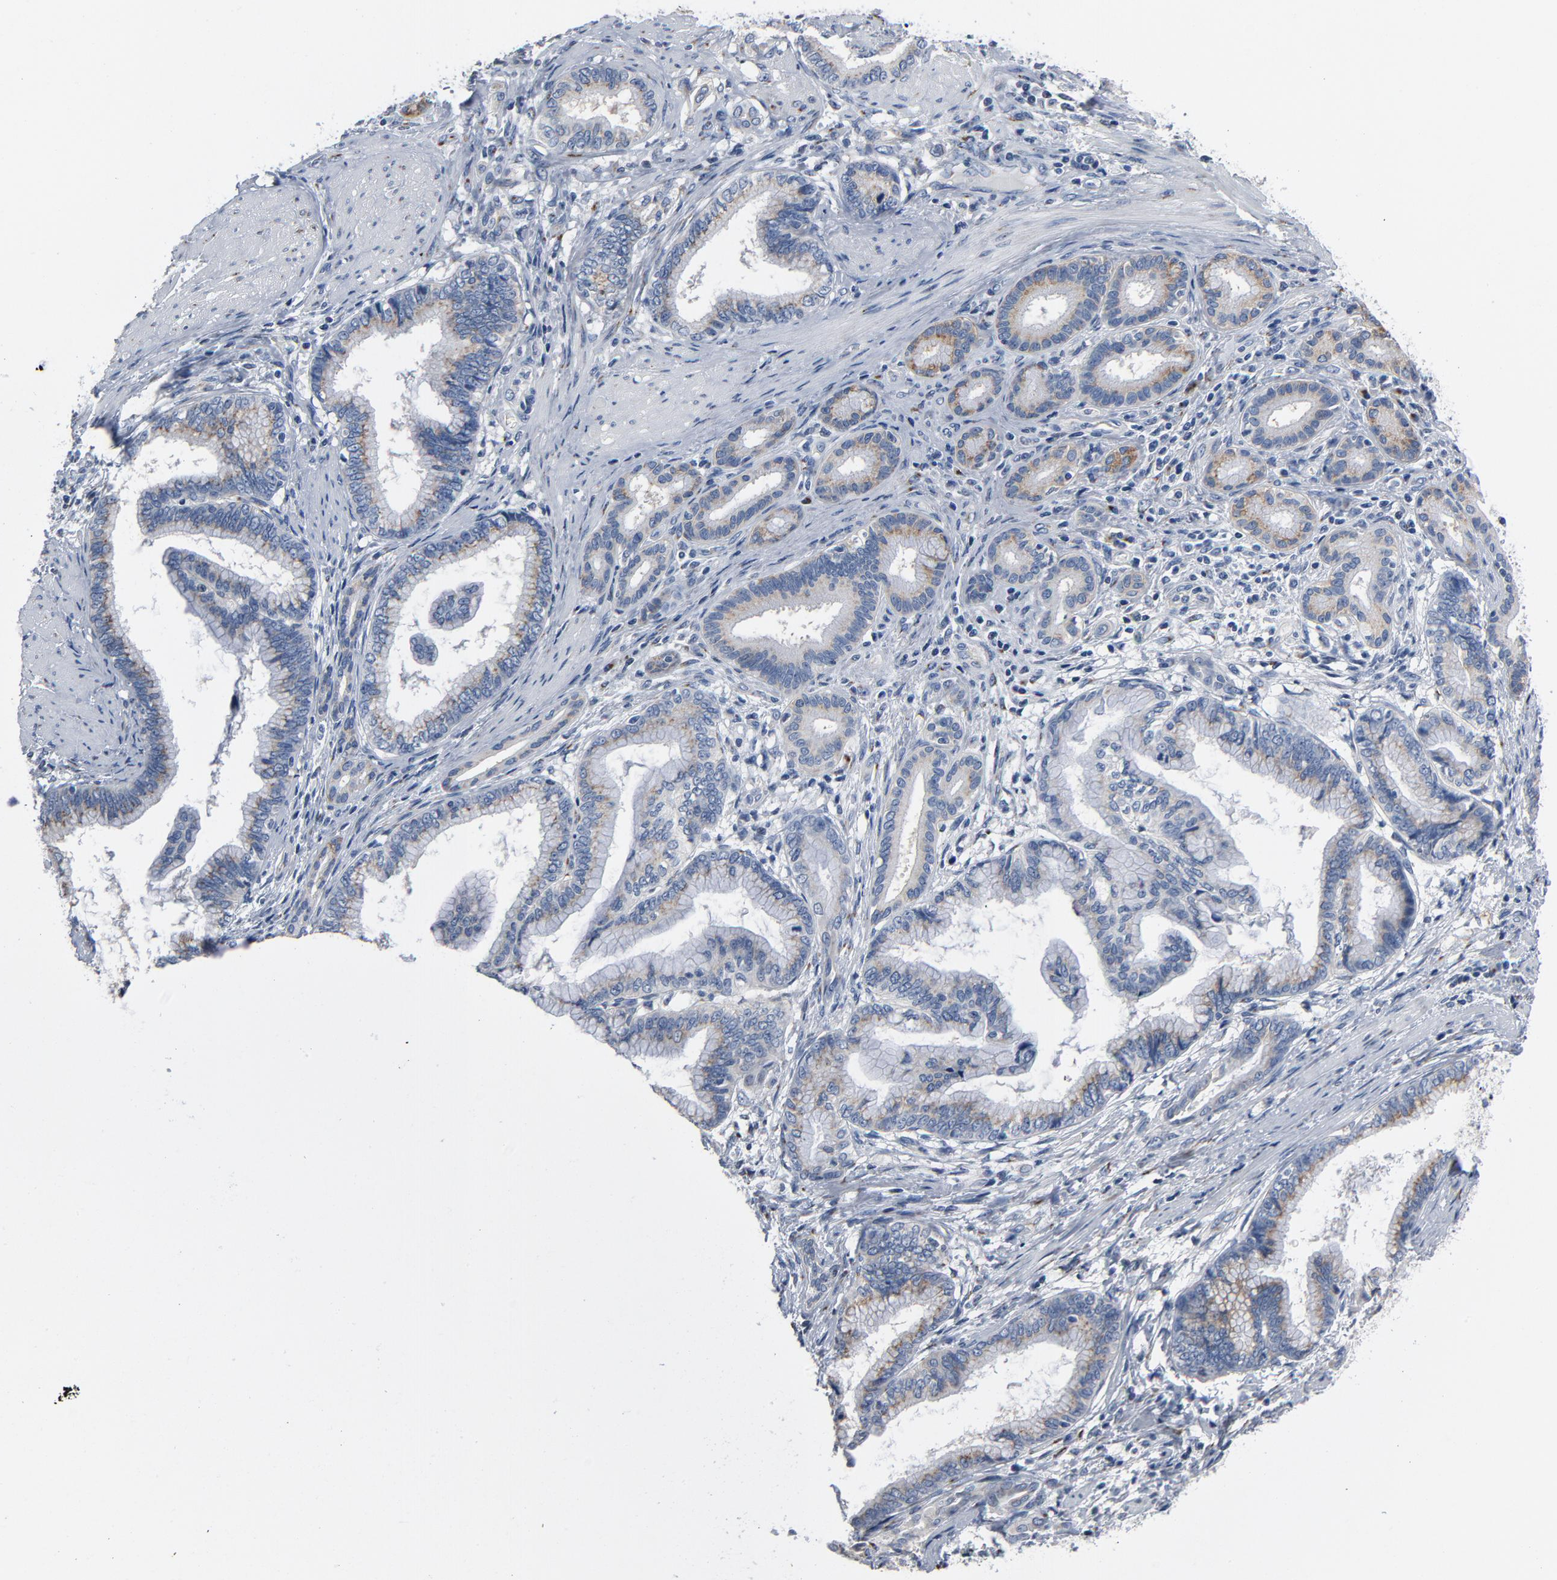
{"staining": {"intensity": "moderate", "quantity": ">75%", "location": "cytoplasmic/membranous"}, "tissue": "pancreatic cancer", "cell_type": "Tumor cells", "image_type": "cancer", "snomed": [{"axis": "morphology", "description": "Adenocarcinoma, NOS"}, {"axis": "topography", "description": "Pancreas"}], "caption": "Human adenocarcinoma (pancreatic) stained for a protein (brown) demonstrates moderate cytoplasmic/membranous positive expression in about >75% of tumor cells.", "gene": "YIPF6", "patient": {"sex": "female", "age": 64}}